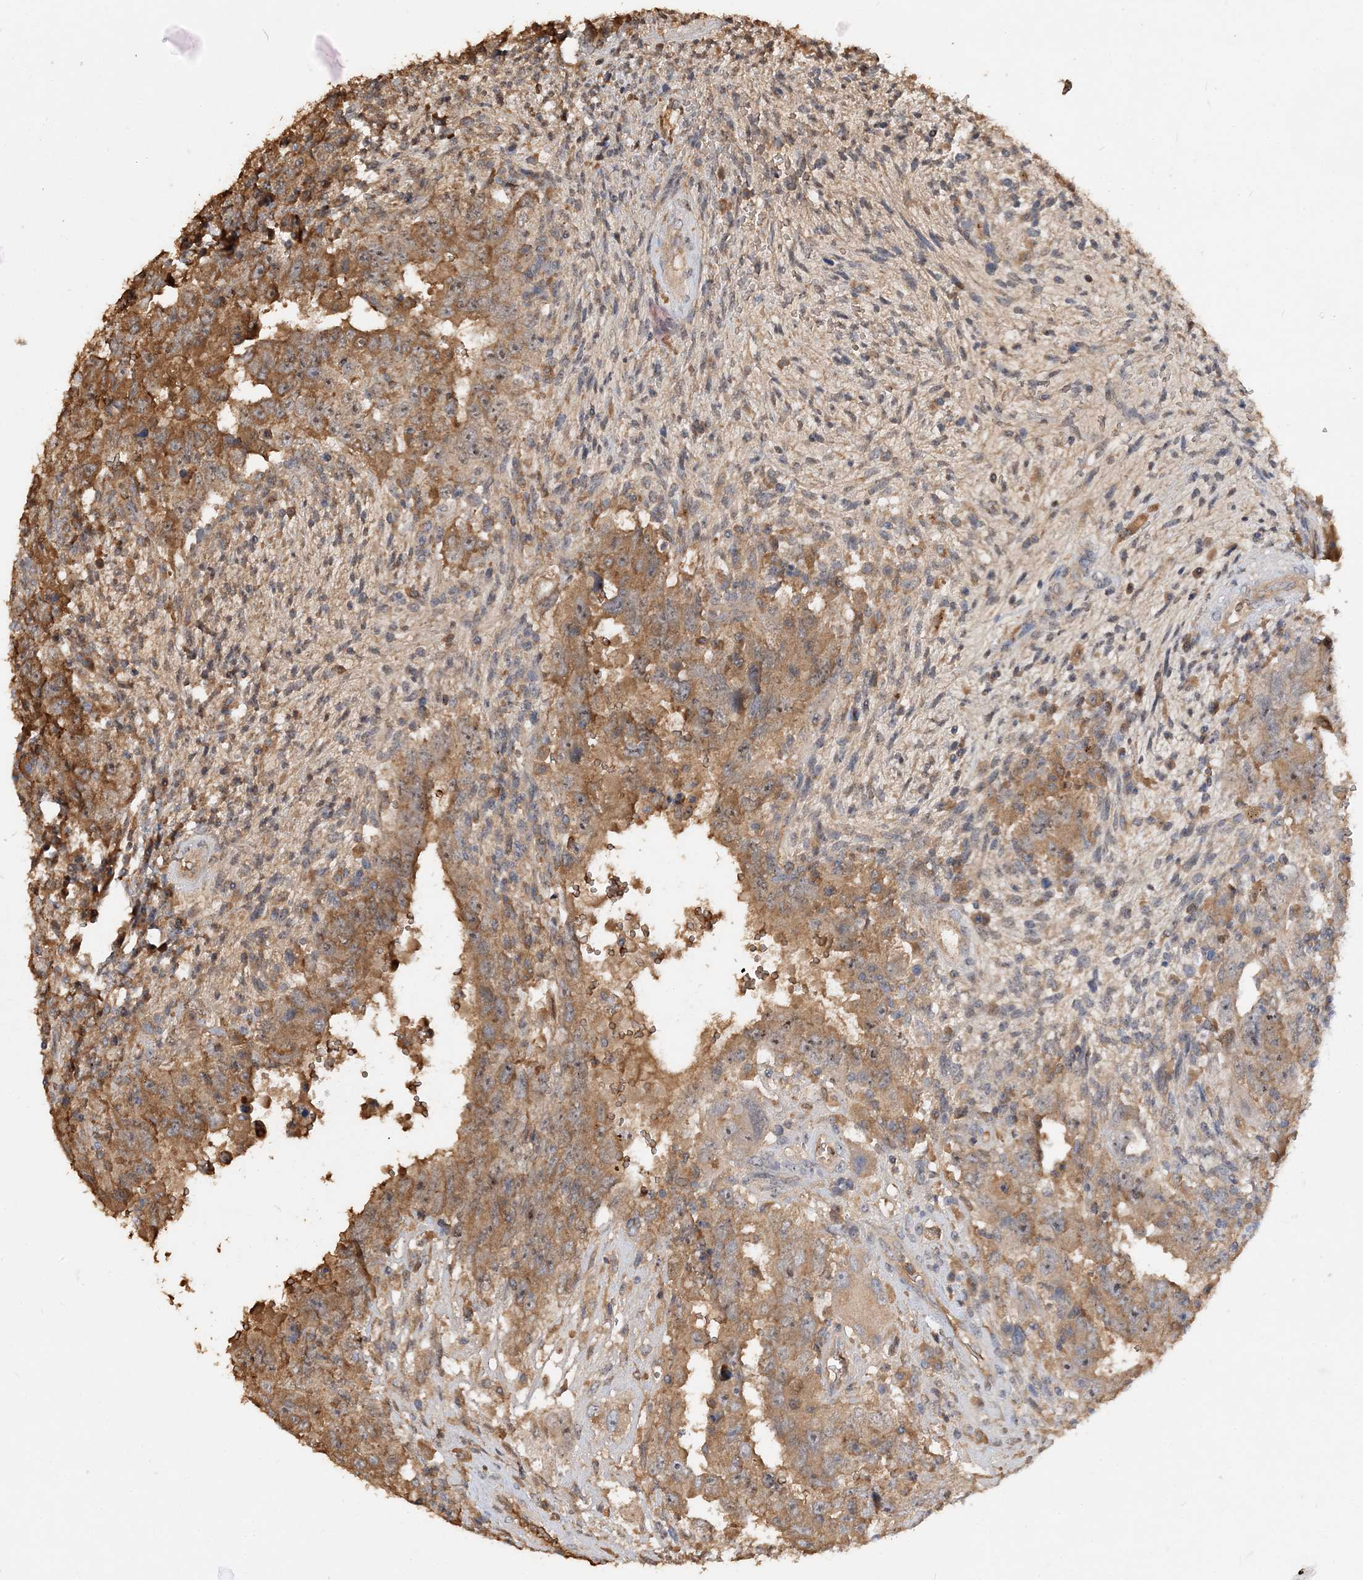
{"staining": {"intensity": "moderate", "quantity": ">75%", "location": "cytoplasmic/membranous"}, "tissue": "testis cancer", "cell_type": "Tumor cells", "image_type": "cancer", "snomed": [{"axis": "morphology", "description": "Carcinoma, Embryonal, NOS"}, {"axis": "topography", "description": "Testis"}], "caption": "Immunohistochemical staining of testis cancer shows moderate cytoplasmic/membranous protein positivity in approximately >75% of tumor cells. The staining was performed using DAB (3,3'-diaminobenzidine) to visualize the protein expression in brown, while the nuclei were stained in blue with hematoxylin (Magnification: 20x).", "gene": "GRINA", "patient": {"sex": "male", "age": 26}}